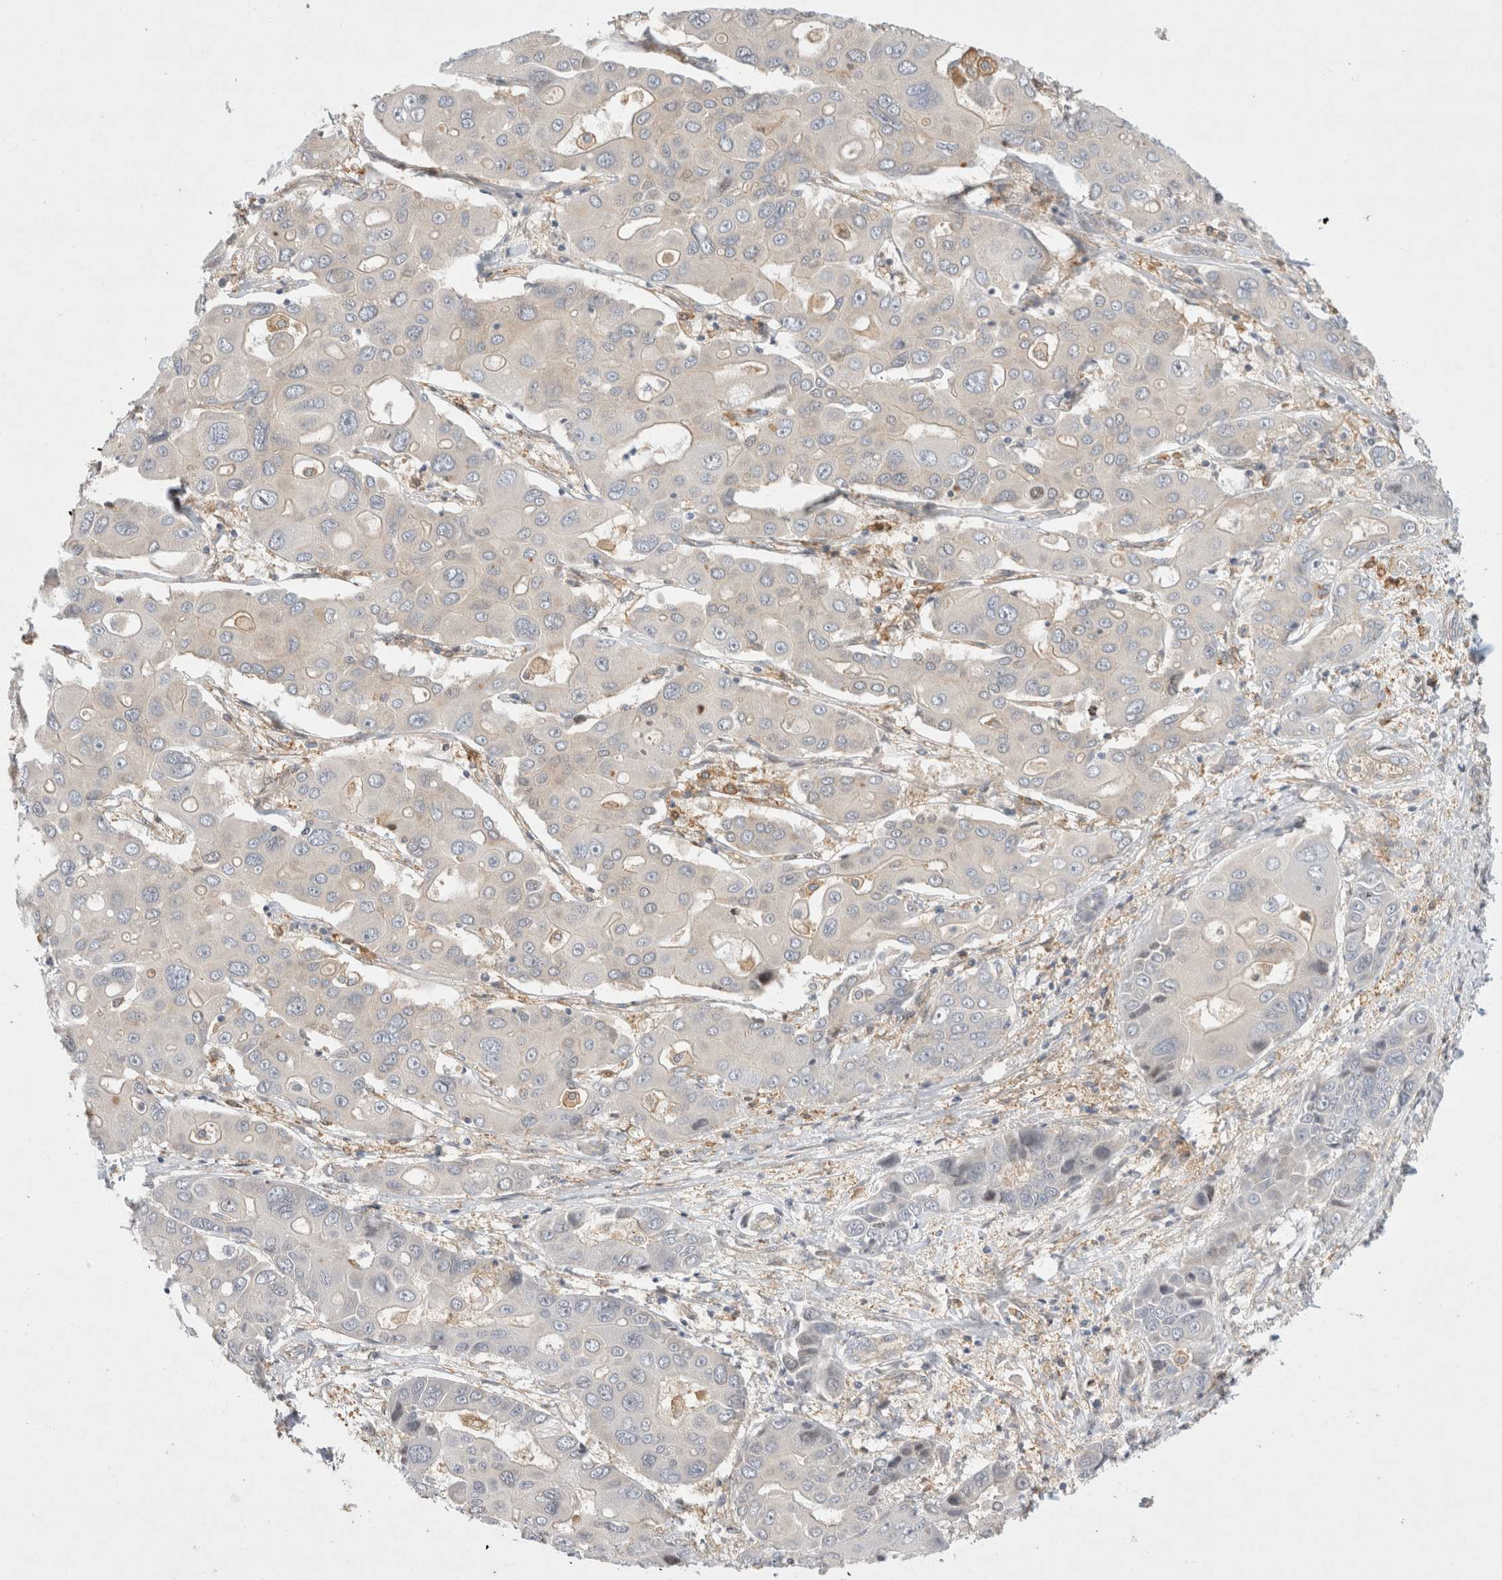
{"staining": {"intensity": "negative", "quantity": "none", "location": "none"}, "tissue": "liver cancer", "cell_type": "Tumor cells", "image_type": "cancer", "snomed": [{"axis": "morphology", "description": "Cholangiocarcinoma"}, {"axis": "topography", "description": "Liver"}], "caption": "Cholangiocarcinoma (liver) was stained to show a protein in brown. There is no significant expression in tumor cells.", "gene": "CDCA7L", "patient": {"sex": "male", "age": 67}}